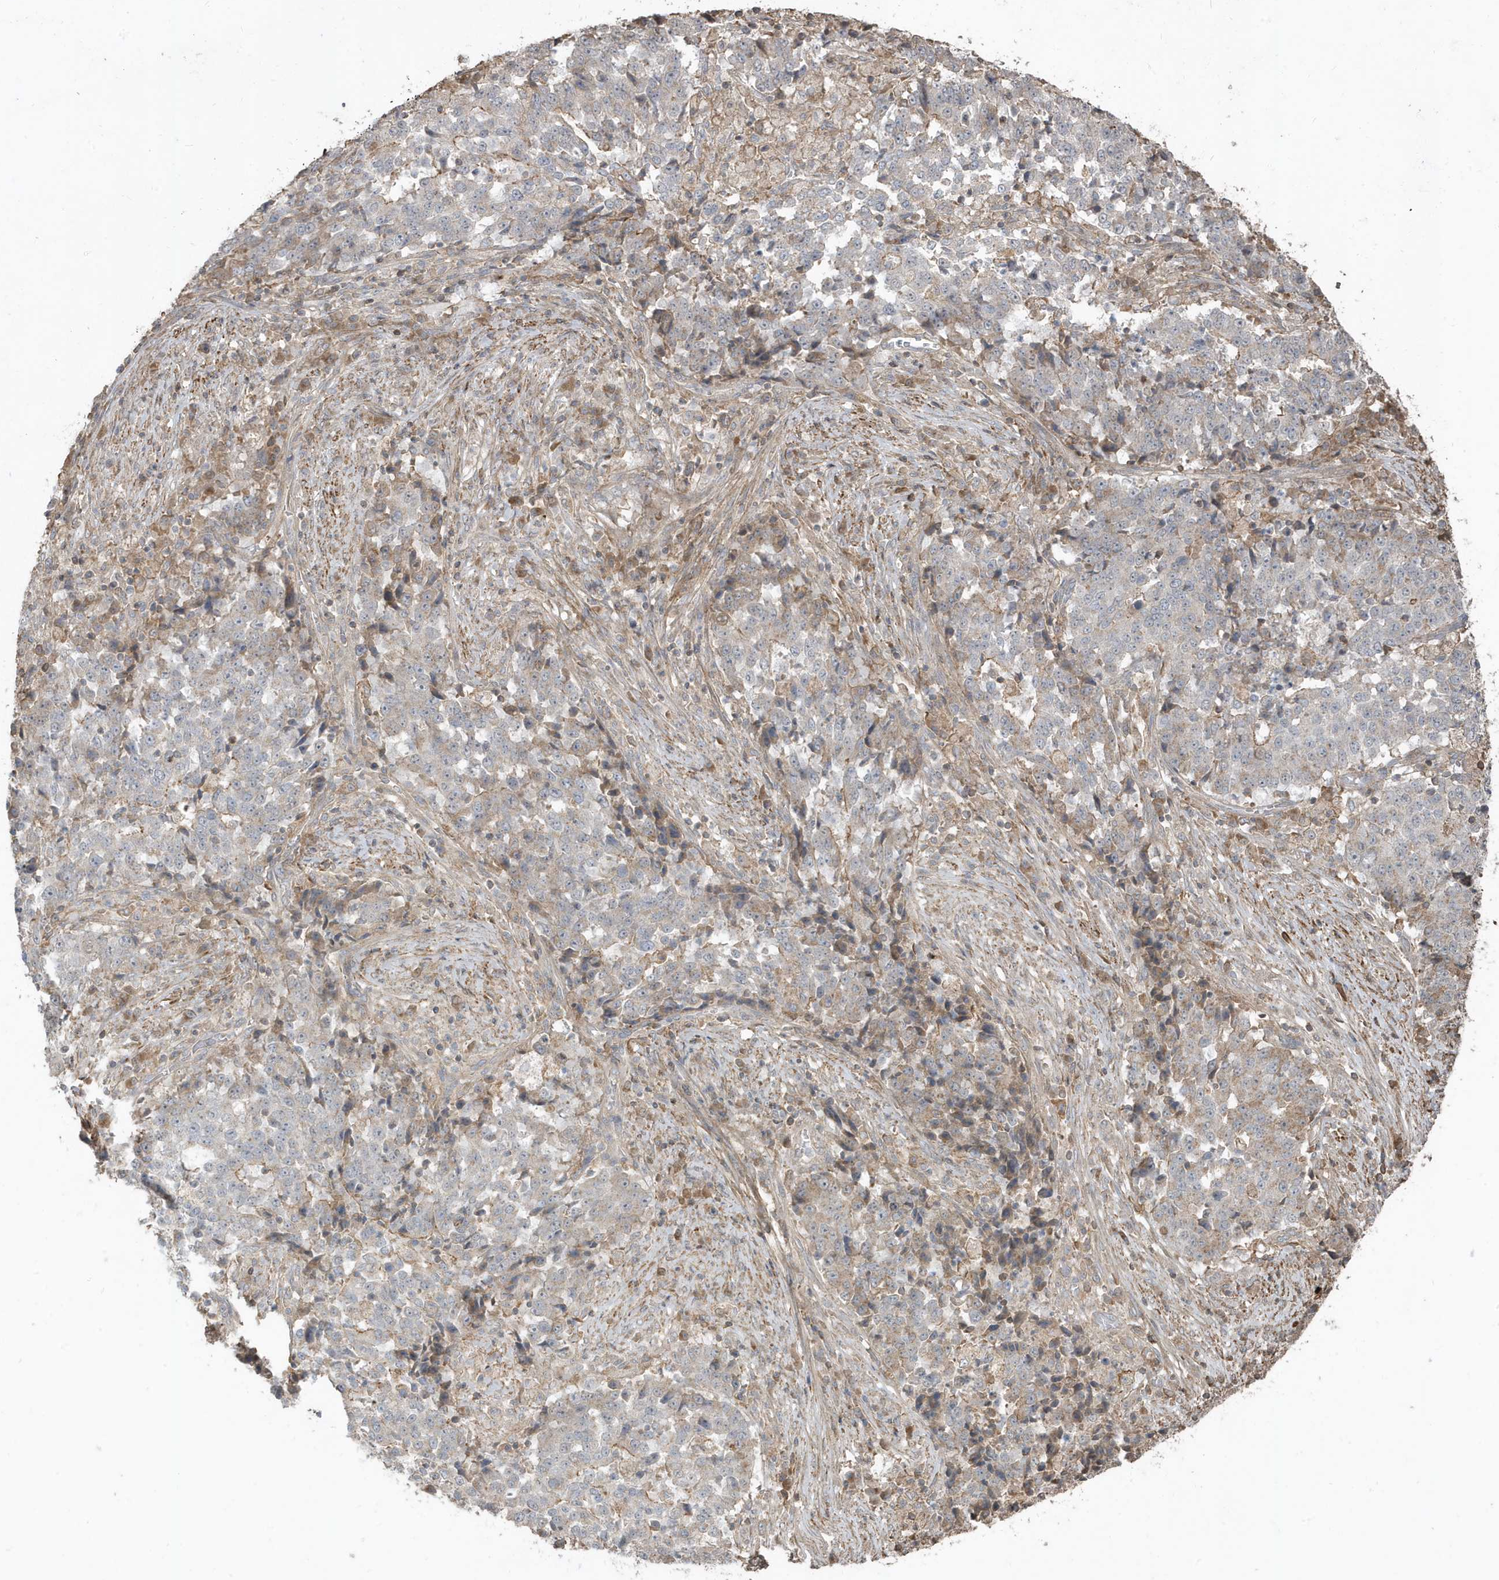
{"staining": {"intensity": "moderate", "quantity": "<25%", "location": "cytoplasmic/membranous"}, "tissue": "stomach cancer", "cell_type": "Tumor cells", "image_type": "cancer", "snomed": [{"axis": "morphology", "description": "Adenocarcinoma, NOS"}, {"axis": "topography", "description": "Stomach"}], "caption": "IHC photomicrograph of adenocarcinoma (stomach) stained for a protein (brown), which demonstrates low levels of moderate cytoplasmic/membranous positivity in approximately <25% of tumor cells.", "gene": "PRRT3", "patient": {"sex": "male", "age": 59}}